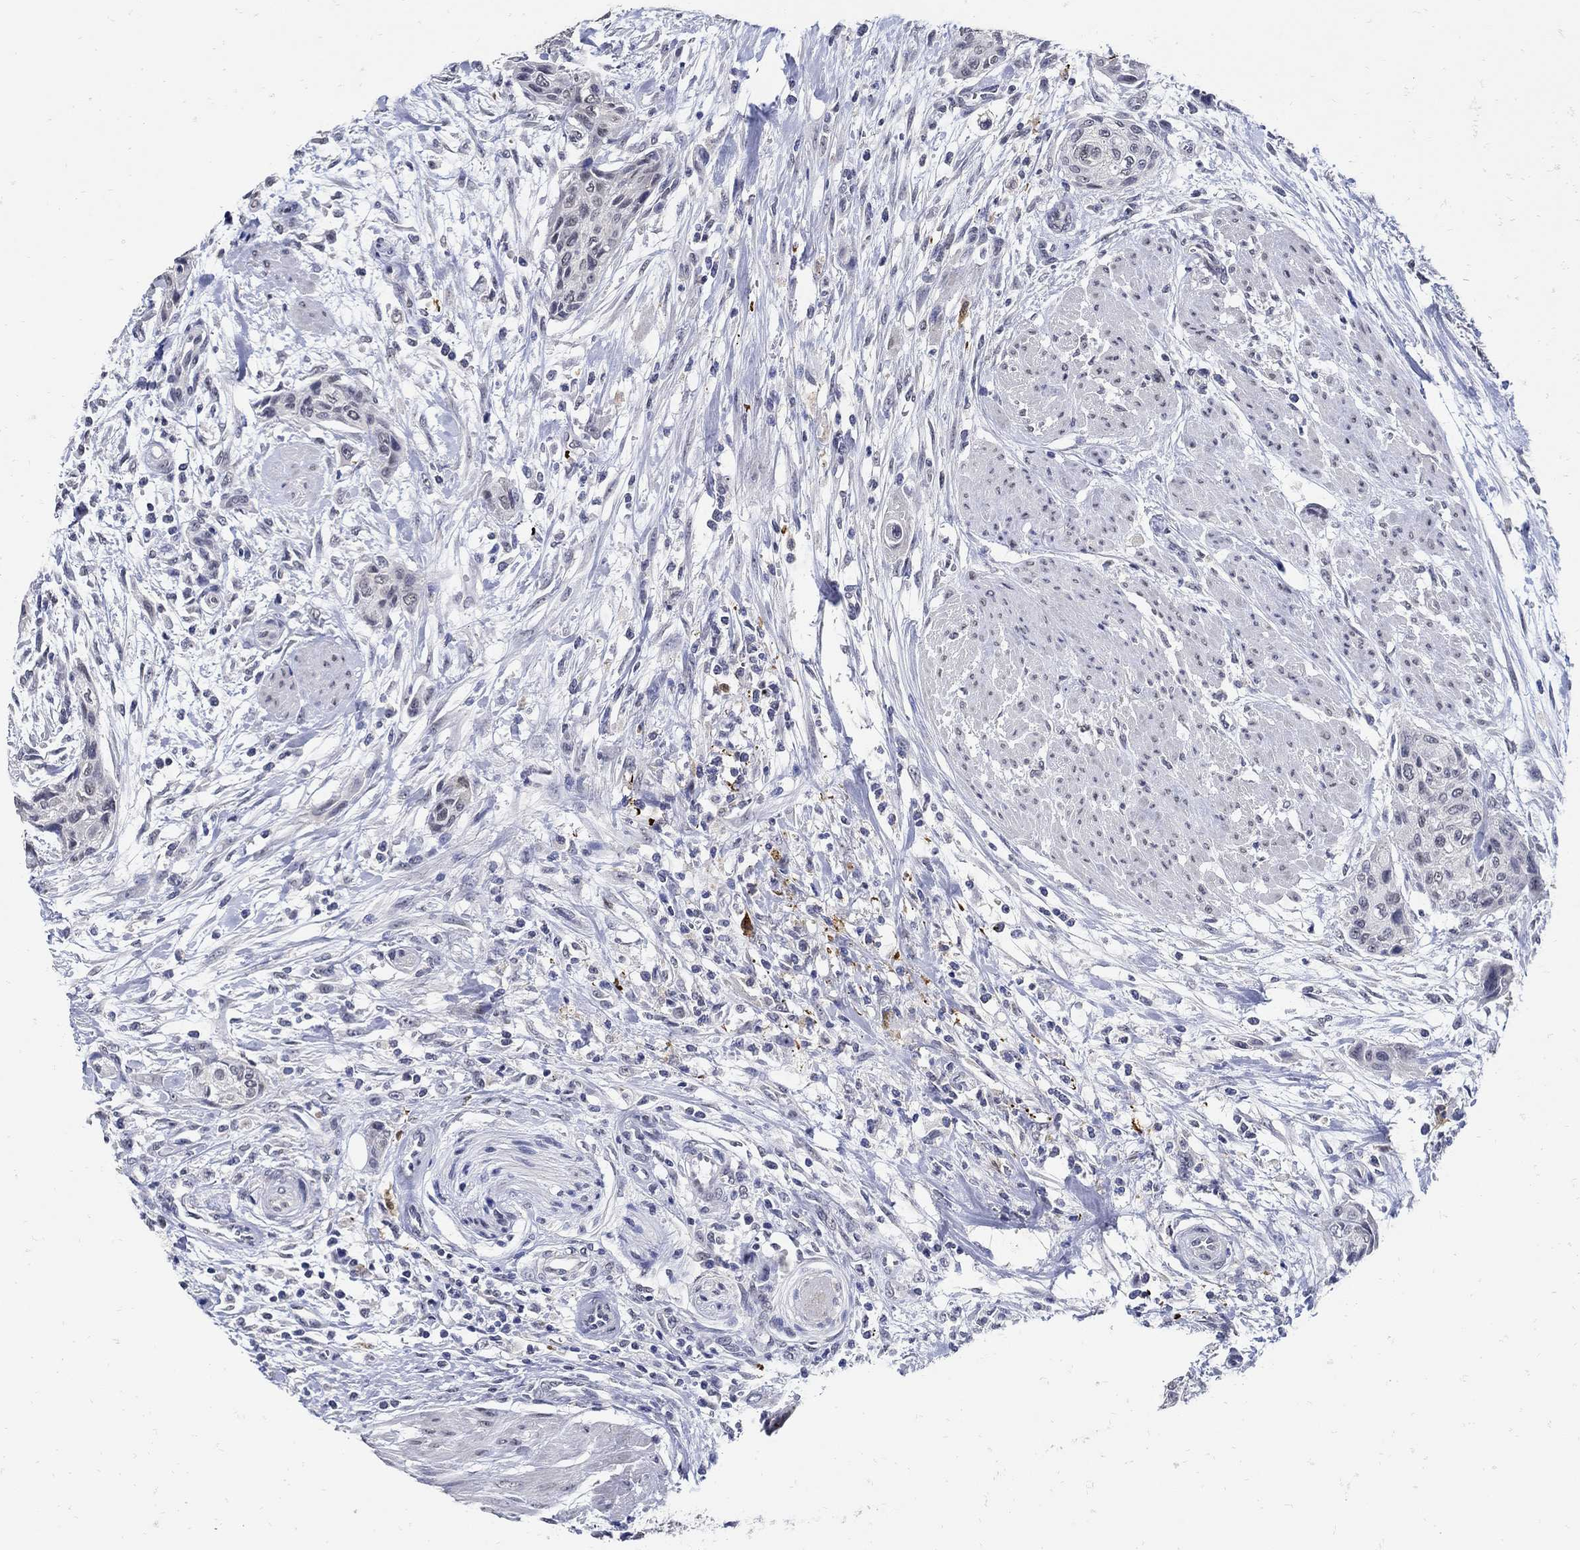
{"staining": {"intensity": "negative", "quantity": "none", "location": "none"}, "tissue": "urothelial cancer", "cell_type": "Tumor cells", "image_type": "cancer", "snomed": [{"axis": "morphology", "description": "Urothelial carcinoma, High grade"}, {"axis": "topography", "description": "Urinary bladder"}], "caption": "Immunohistochemical staining of high-grade urothelial carcinoma displays no significant staining in tumor cells. Nuclei are stained in blue.", "gene": "KCNN3", "patient": {"sex": "male", "age": 35}}